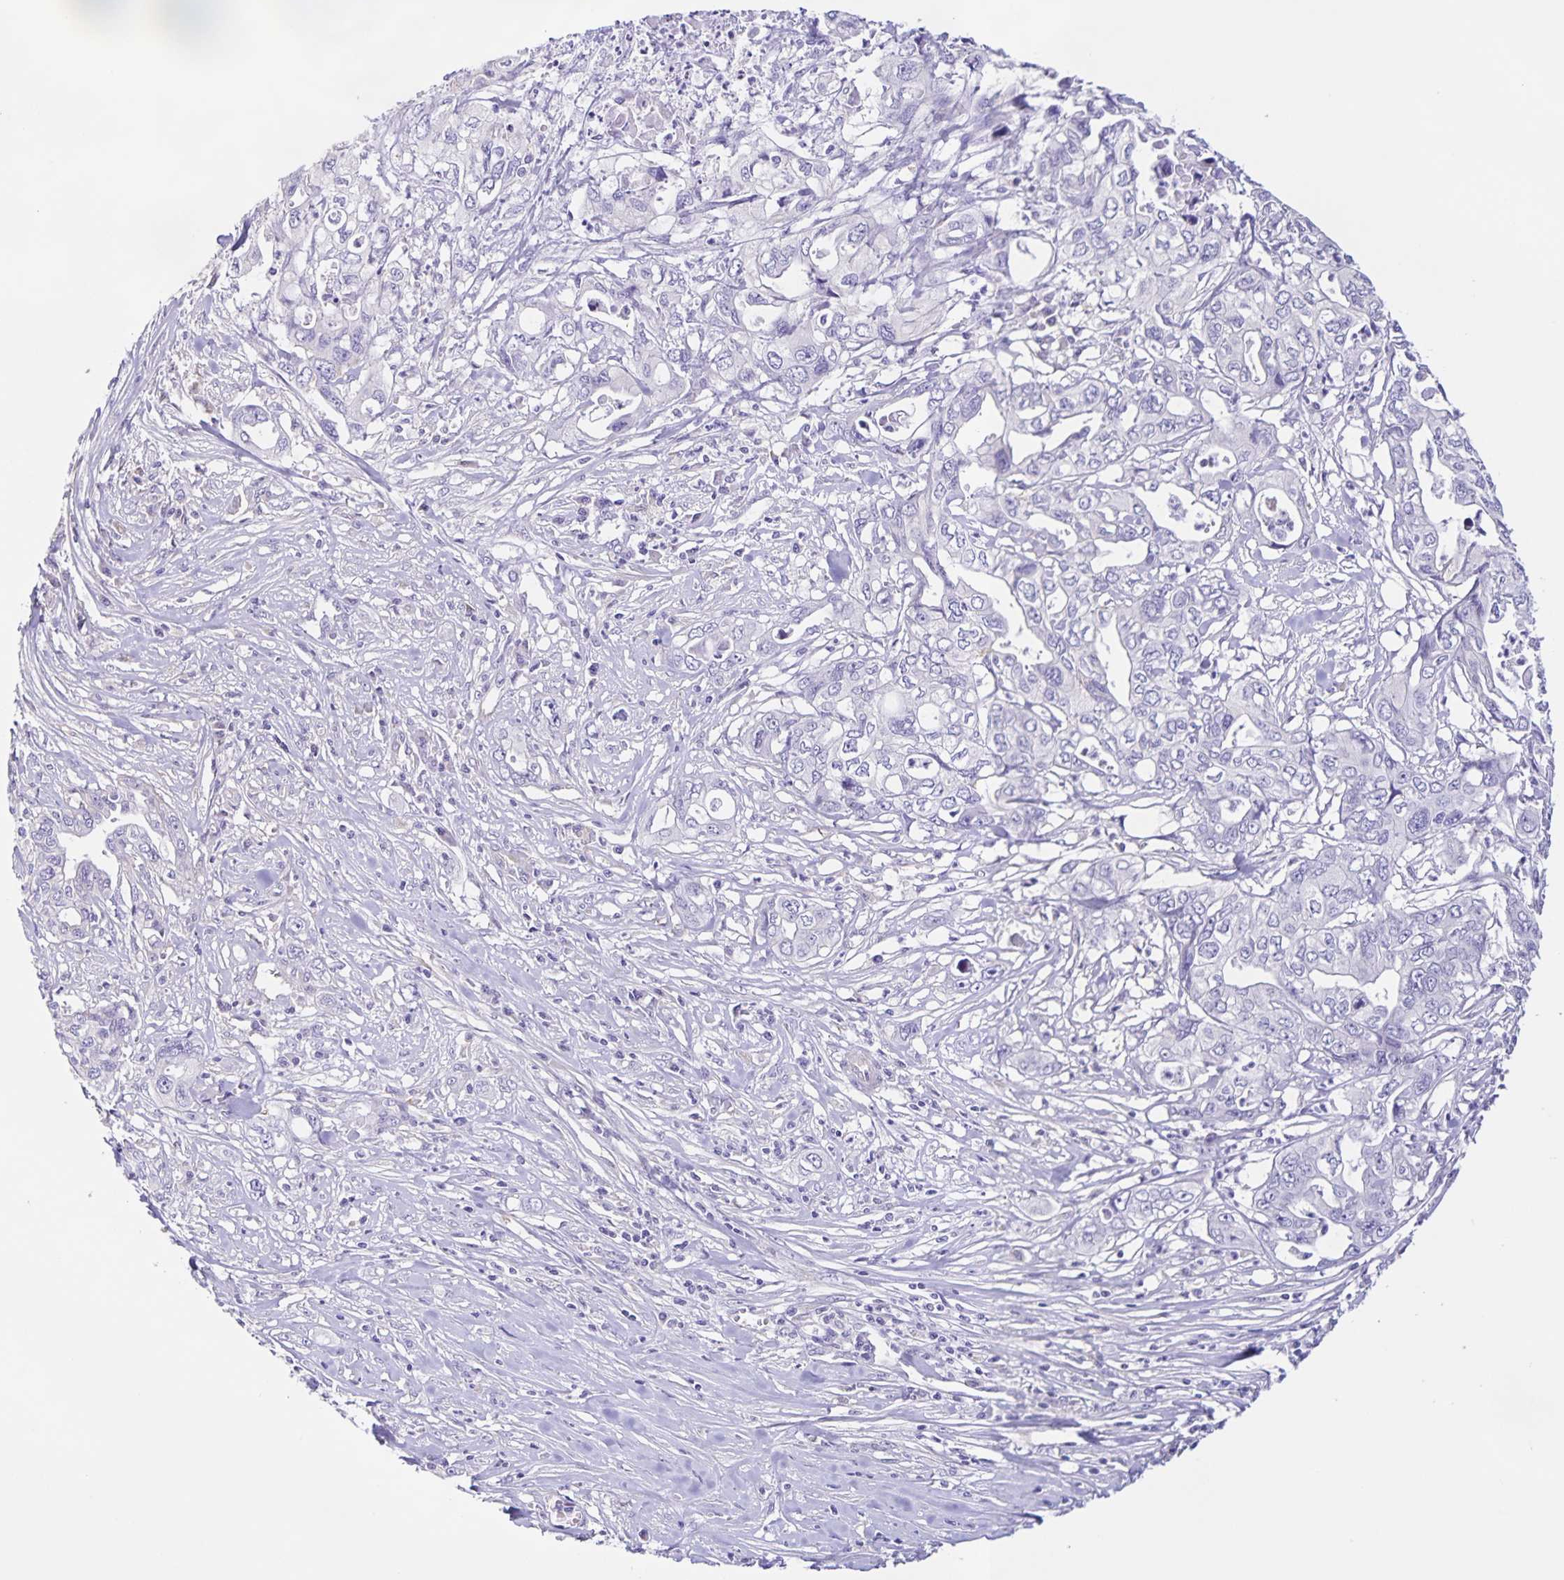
{"staining": {"intensity": "negative", "quantity": "none", "location": "none"}, "tissue": "pancreatic cancer", "cell_type": "Tumor cells", "image_type": "cancer", "snomed": [{"axis": "morphology", "description": "Adenocarcinoma, NOS"}, {"axis": "topography", "description": "Pancreas"}], "caption": "High power microscopy image of an immunohistochemistry (IHC) micrograph of pancreatic cancer, revealing no significant expression in tumor cells.", "gene": "BOLL", "patient": {"sex": "male", "age": 68}}